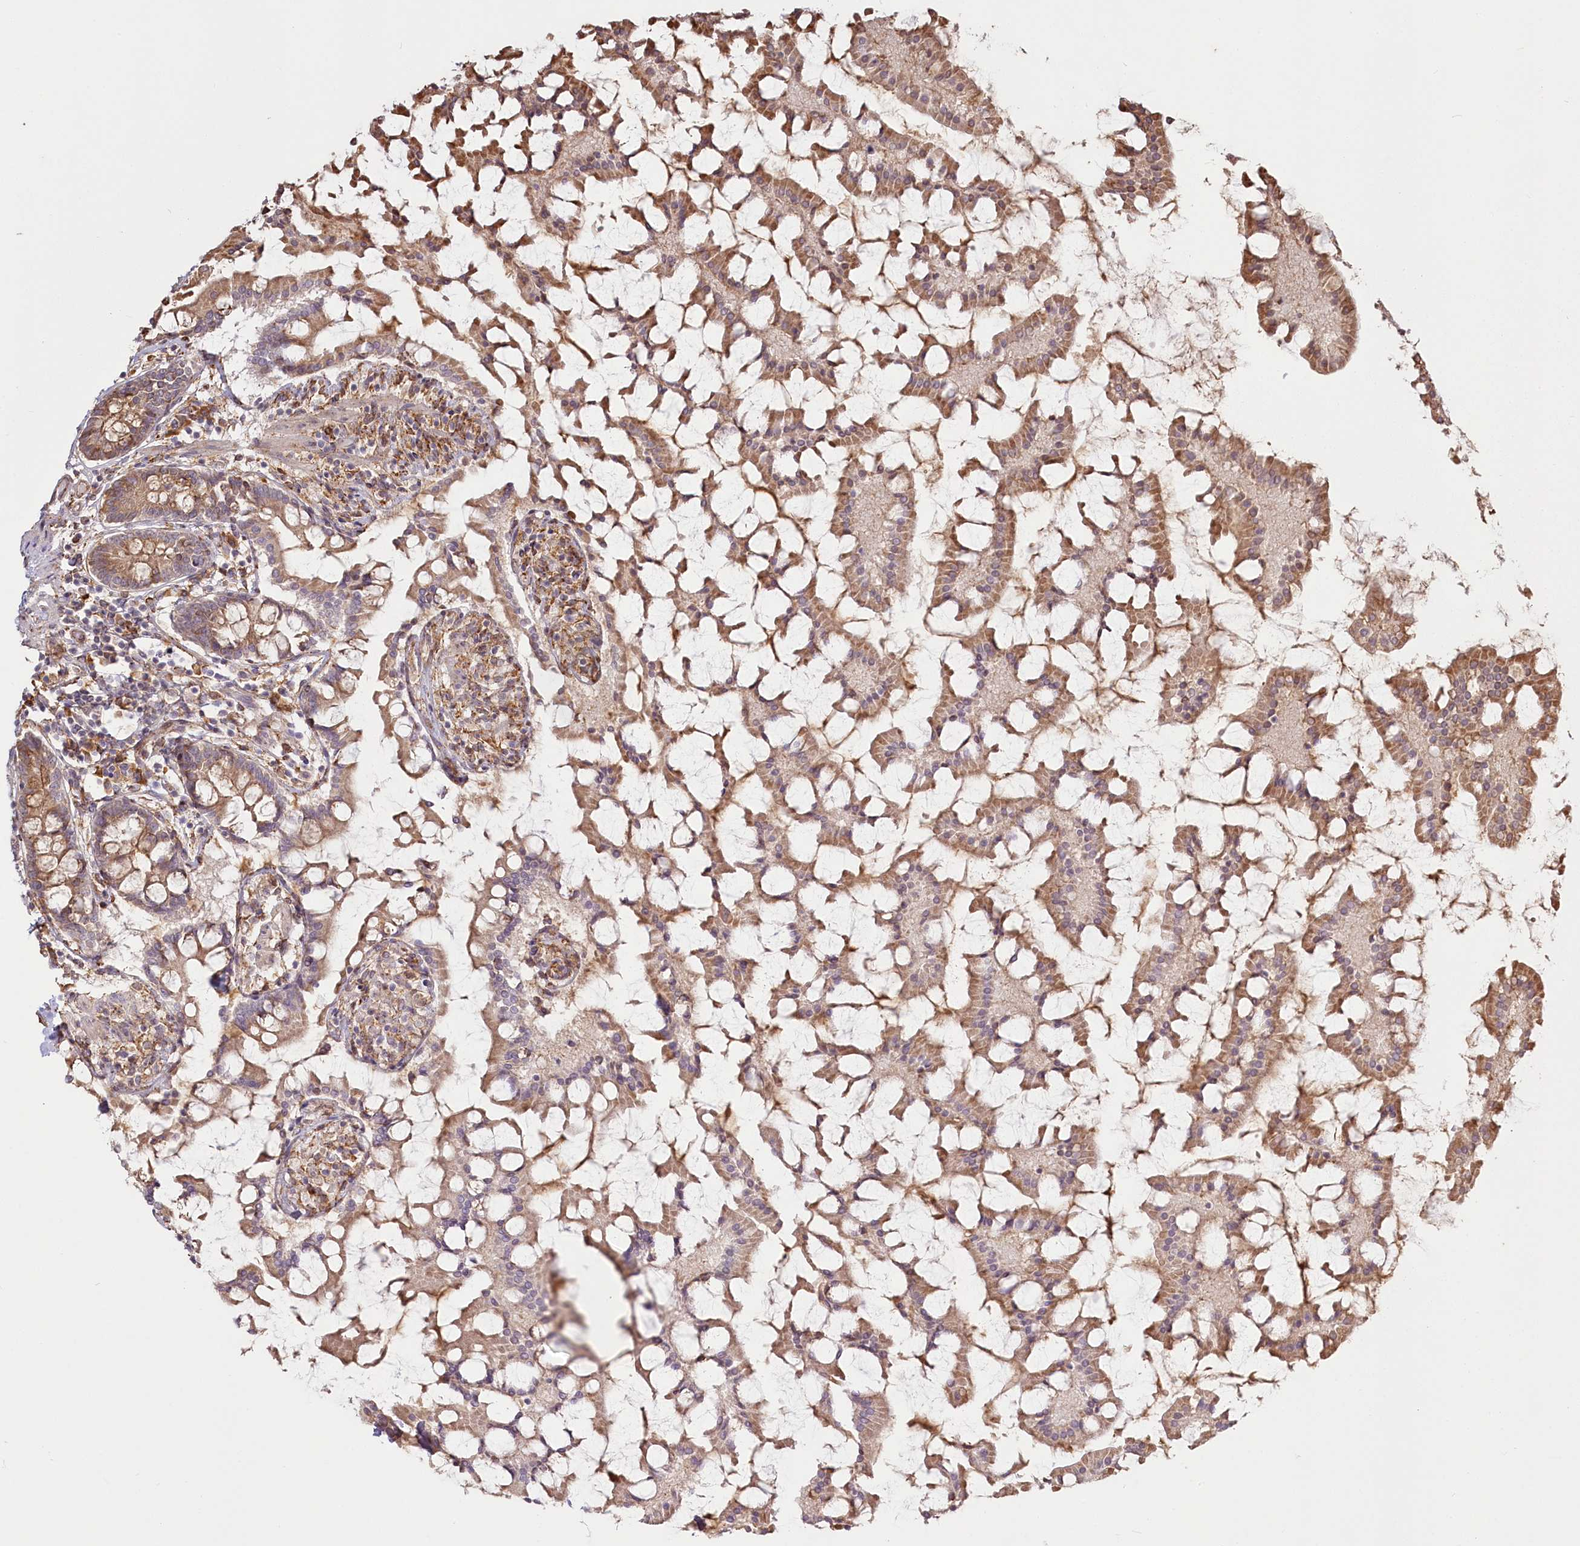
{"staining": {"intensity": "moderate", "quantity": ">75%", "location": "cytoplasmic/membranous"}, "tissue": "small intestine", "cell_type": "Glandular cells", "image_type": "normal", "snomed": [{"axis": "morphology", "description": "Normal tissue, NOS"}, {"axis": "topography", "description": "Small intestine"}], "caption": "A medium amount of moderate cytoplasmic/membranous positivity is seen in approximately >75% of glandular cells in normal small intestine.", "gene": "FAM13A", "patient": {"sex": "male", "age": 41}}